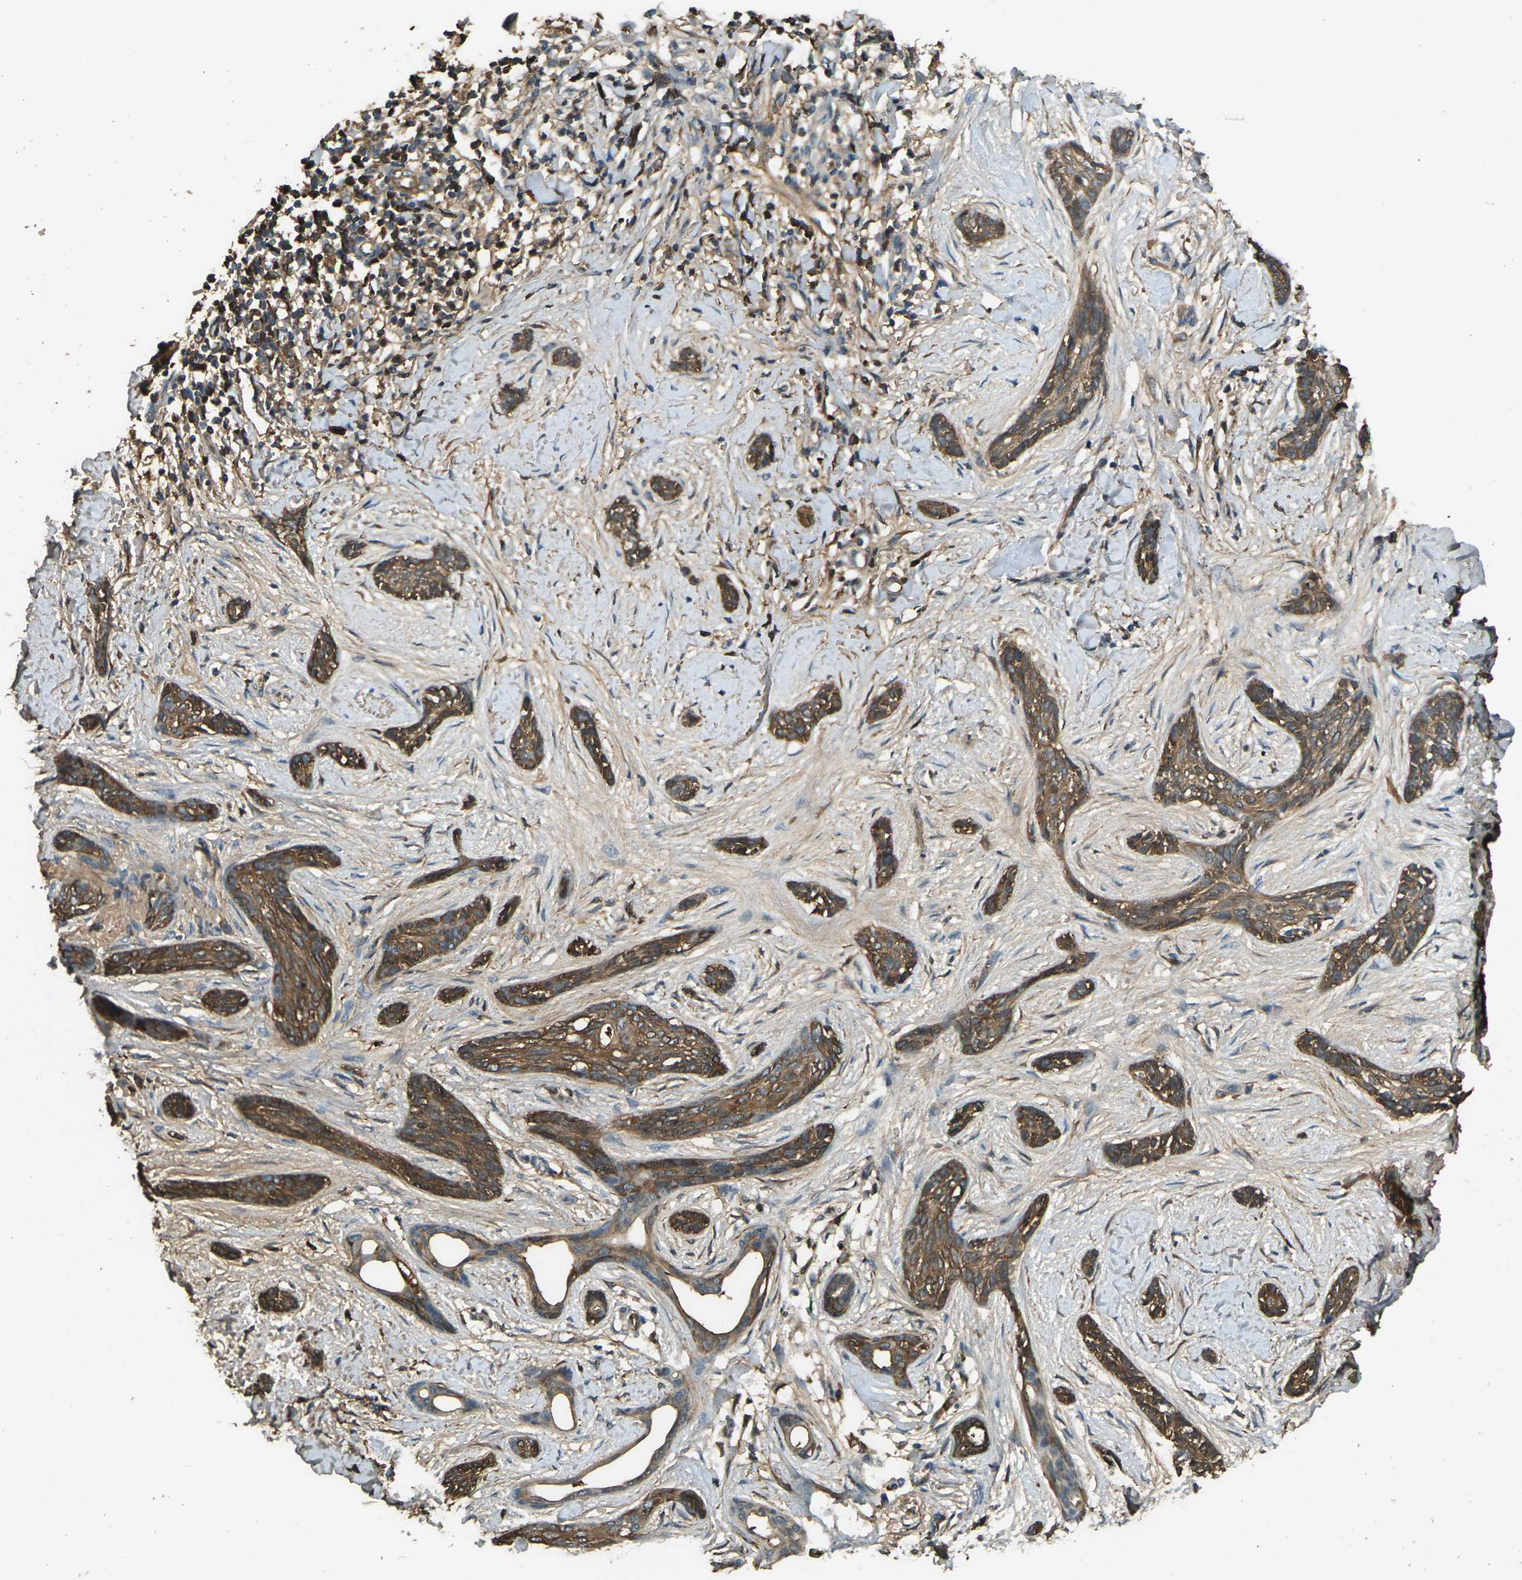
{"staining": {"intensity": "moderate", "quantity": ">75%", "location": "cytoplasmic/membranous"}, "tissue": "skin cancer", "cell_type": "Tumor cells", "image_type": "cancer", "snomed": [{"axis": "morphology", "description": "Basal cell carcinoma"}, {"axis": "morphology", "description": "Adnexal tumor, benign"}, {"axis": "topography", "description": "Skin"}], "caption": "Immunohistochemical staining of human basal cell carcinoma (skin) demonstrates medium levels of moderate cytoplasmic/membranous protein positivity in approximately >75% of tumor cells.", "gene": "CYP1B1", "patient": {"sex": "female", "age": 42}}